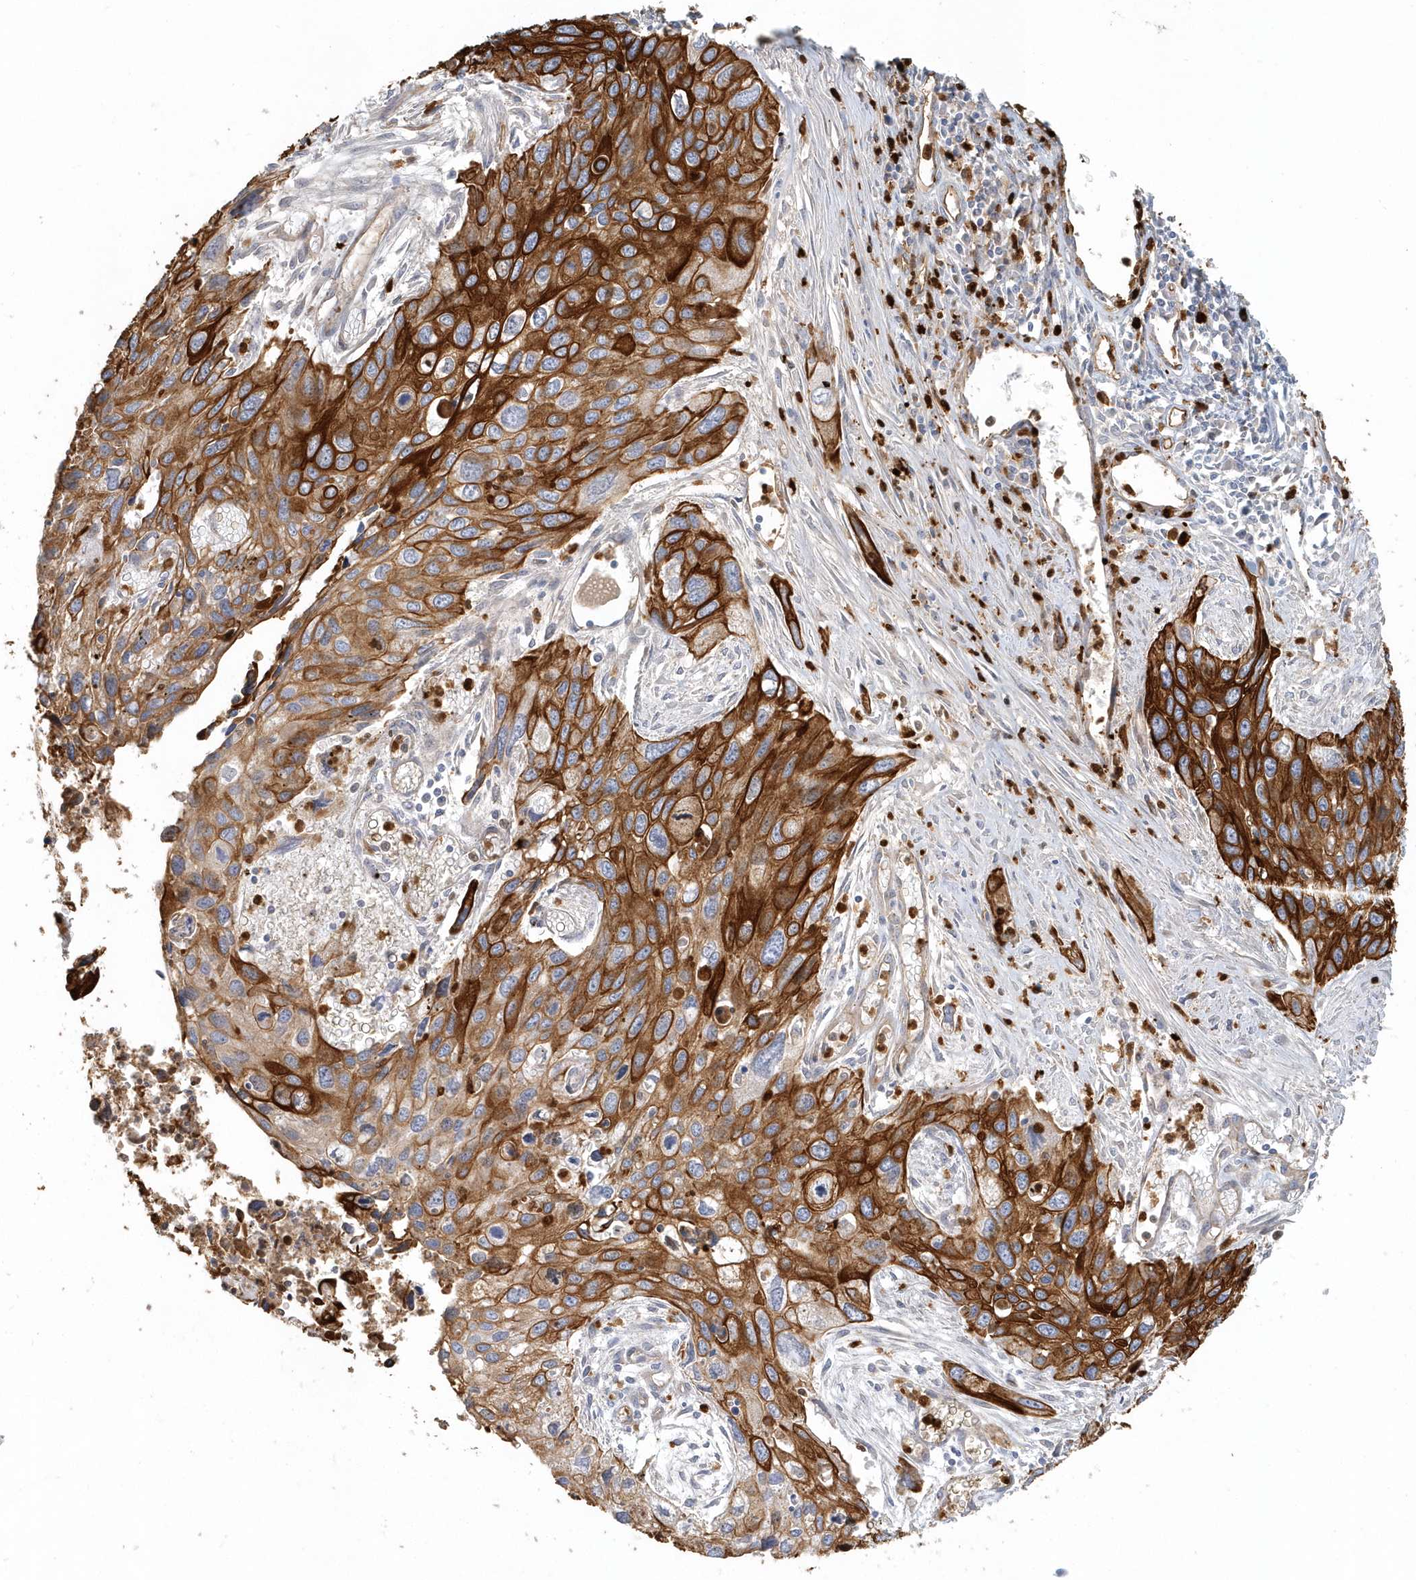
{"staining": {"intensity": "strong", "quantity": ">75%", "location": "cytoplasmic/membranous"}, "tissue": "cervical cancer", "cell_type": "Tumor cells", "image_type": "cancer", "snomed": [{"axis": "morphology", "description": "Squamous cell carcinoma, NOS"}, {"axis": "topography", "description": "Cervix"}], "caption": "Immunohistochemistry (IHC) of squamous cell carcinoma (cervical) exhibits high levels of strong cytoplasmic/membranous expression in approximately >75% of tumor cells.", "gene": "DNAH1", "patient": {"sex": "female", "age": 55}}